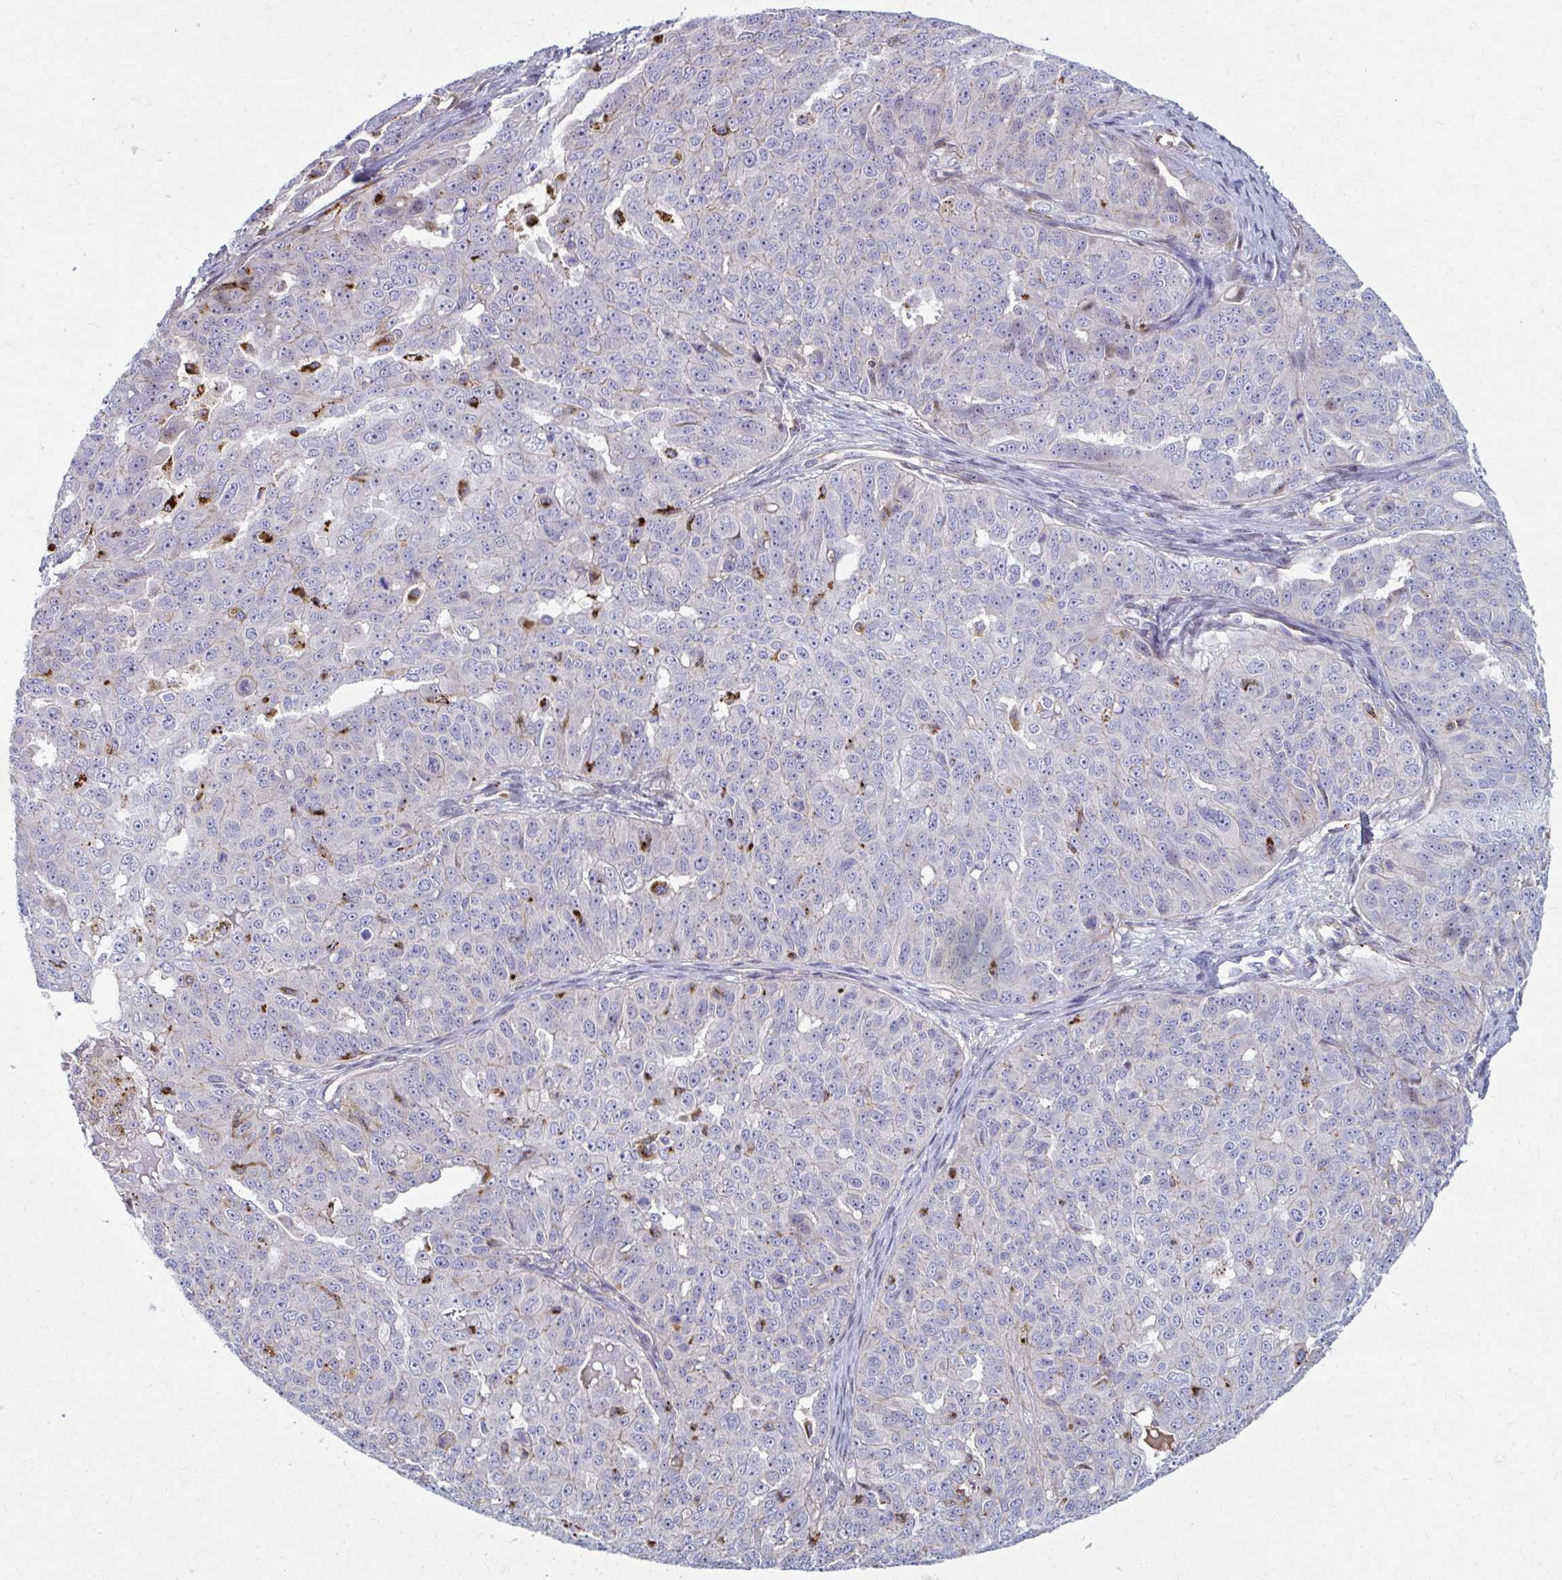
{"staining": {"intensity": "negative", "quantity": "none", "location": "none"}, "tissue": "ovarian cancer", "cell_type": "Tumor cells", "image_type": "cancer", "snomed": [{"axis": "morphology", "description": "Carcinoma, endometroid"}, {"axis": "topography", "description": "Ovary"}], "caption": "Tumor cells show no significant protein expression in ovarian endometroid carcinoma. Nuclei are stained in blue.", "gene": "LRRC4B", "patient": {"sex": "female", "age": 70}}